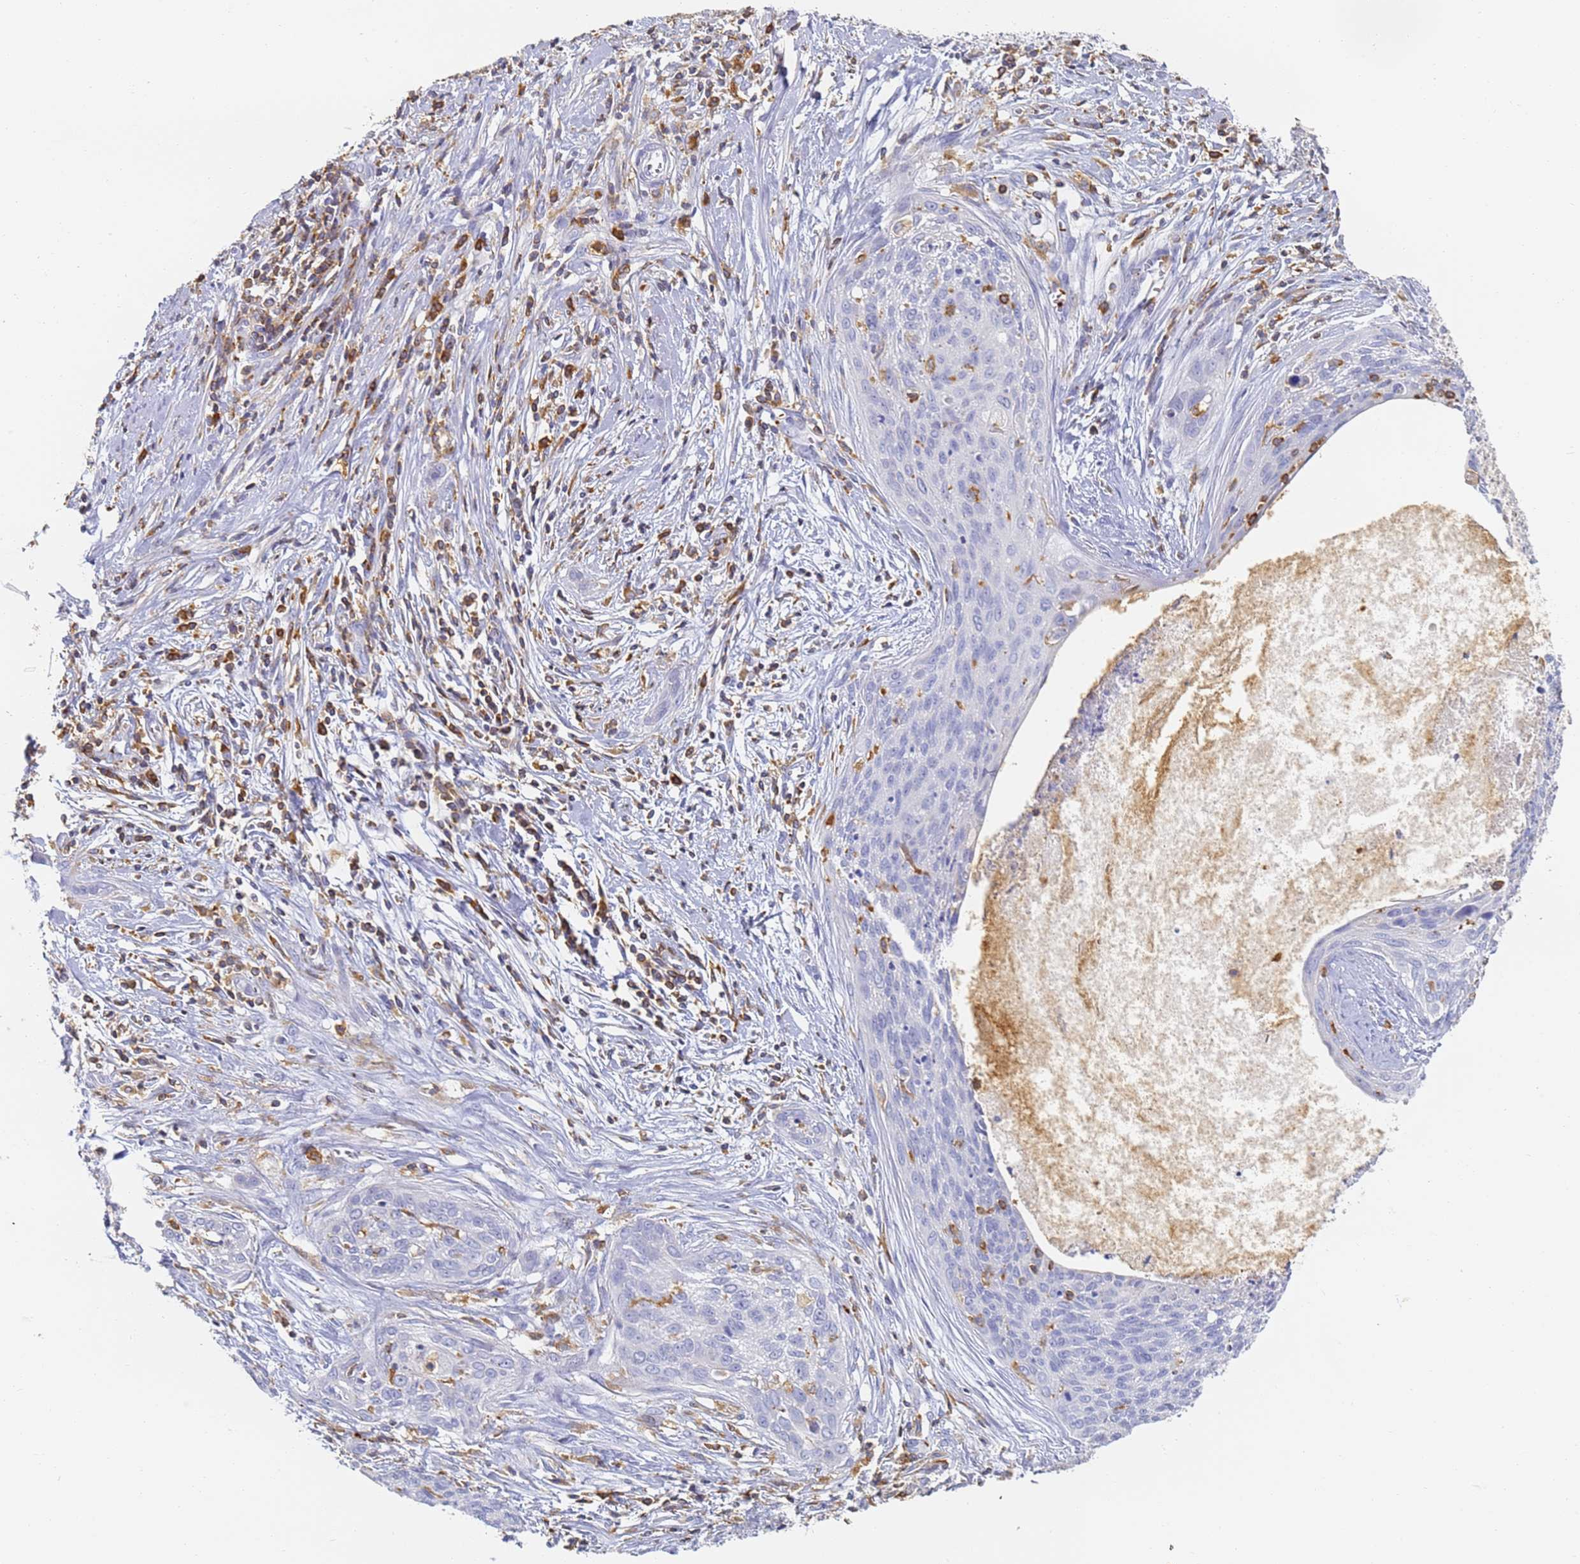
{"staining": {"intensity": "negative", "quantity": "none", "location": "none"}, "tissue": "cervical cancer", "cell_type": "Tumor cells", "image_type": "cancer", "snomed": [{"axis": "morphology", "description": "Squamous cell carcinoma, NOS"}, {"axis": "topography", "description": "Cervix"}], "caption": "Immunohistochemical staining of cervical cancer (squamous cell carcinoma) demonstrates no significant expression in tumor cells. Nuclei are stained in blue.", "gene": "BIN2", "patient": {"sex": "female", "age": 55}}